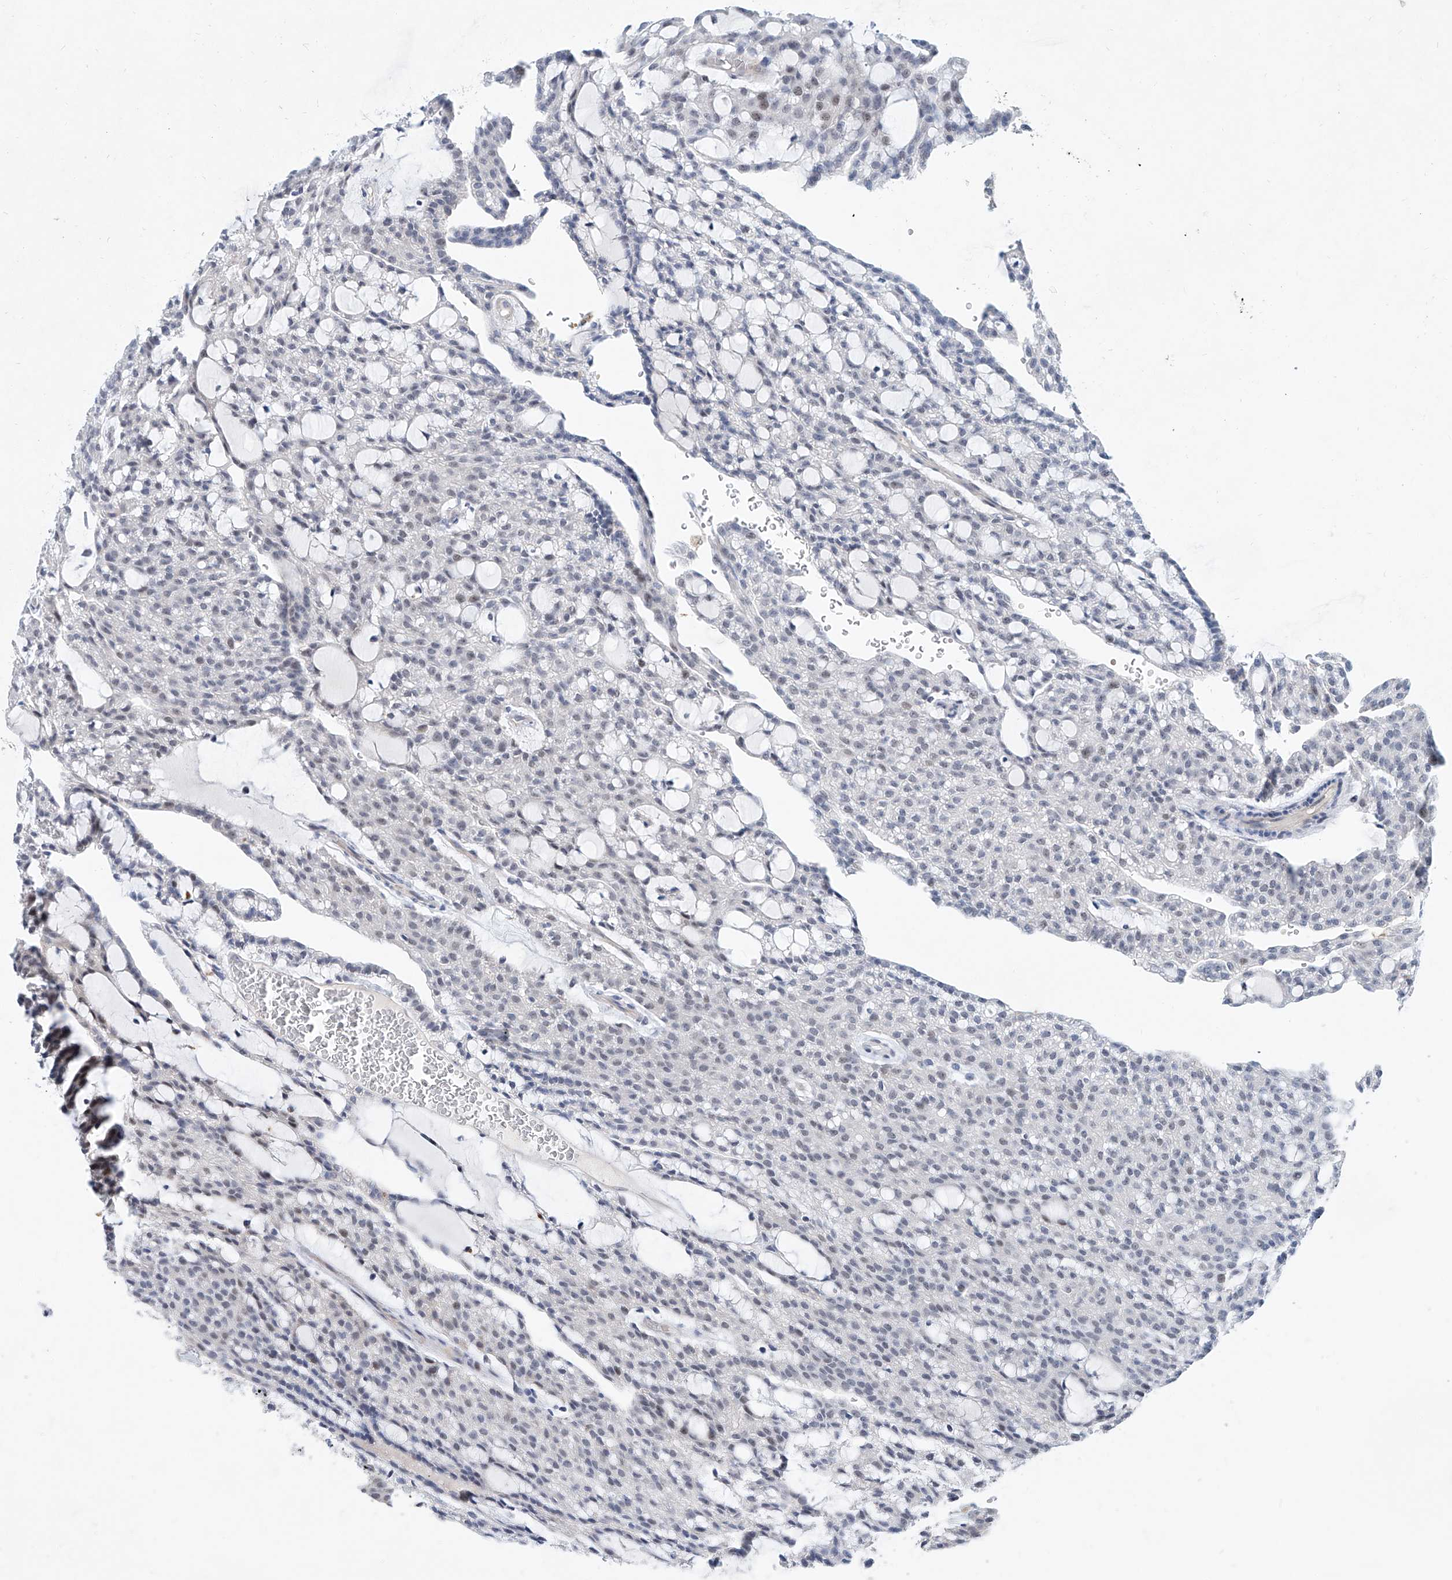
{"staining": {"intensity": "negative", "quantity": "none", "location": "none"}, "tissue": "renal cancer", "cell_type": "Tumor cells", "image_type": "cancer", "snomed": [{"axis": "morphology", "description": "Adenocarcinoma, NOS"}, {"axis": "topography", "description": "Kidney"}], "caption": "Photomicrograph shows no protein expression in tumor cells of renal cancer (adenocarcinoma) tissue. (IHC, brightfield microscopy, high magnification).", "gene": "BPTF", "patient": {"sex": "male", "age": 63}}